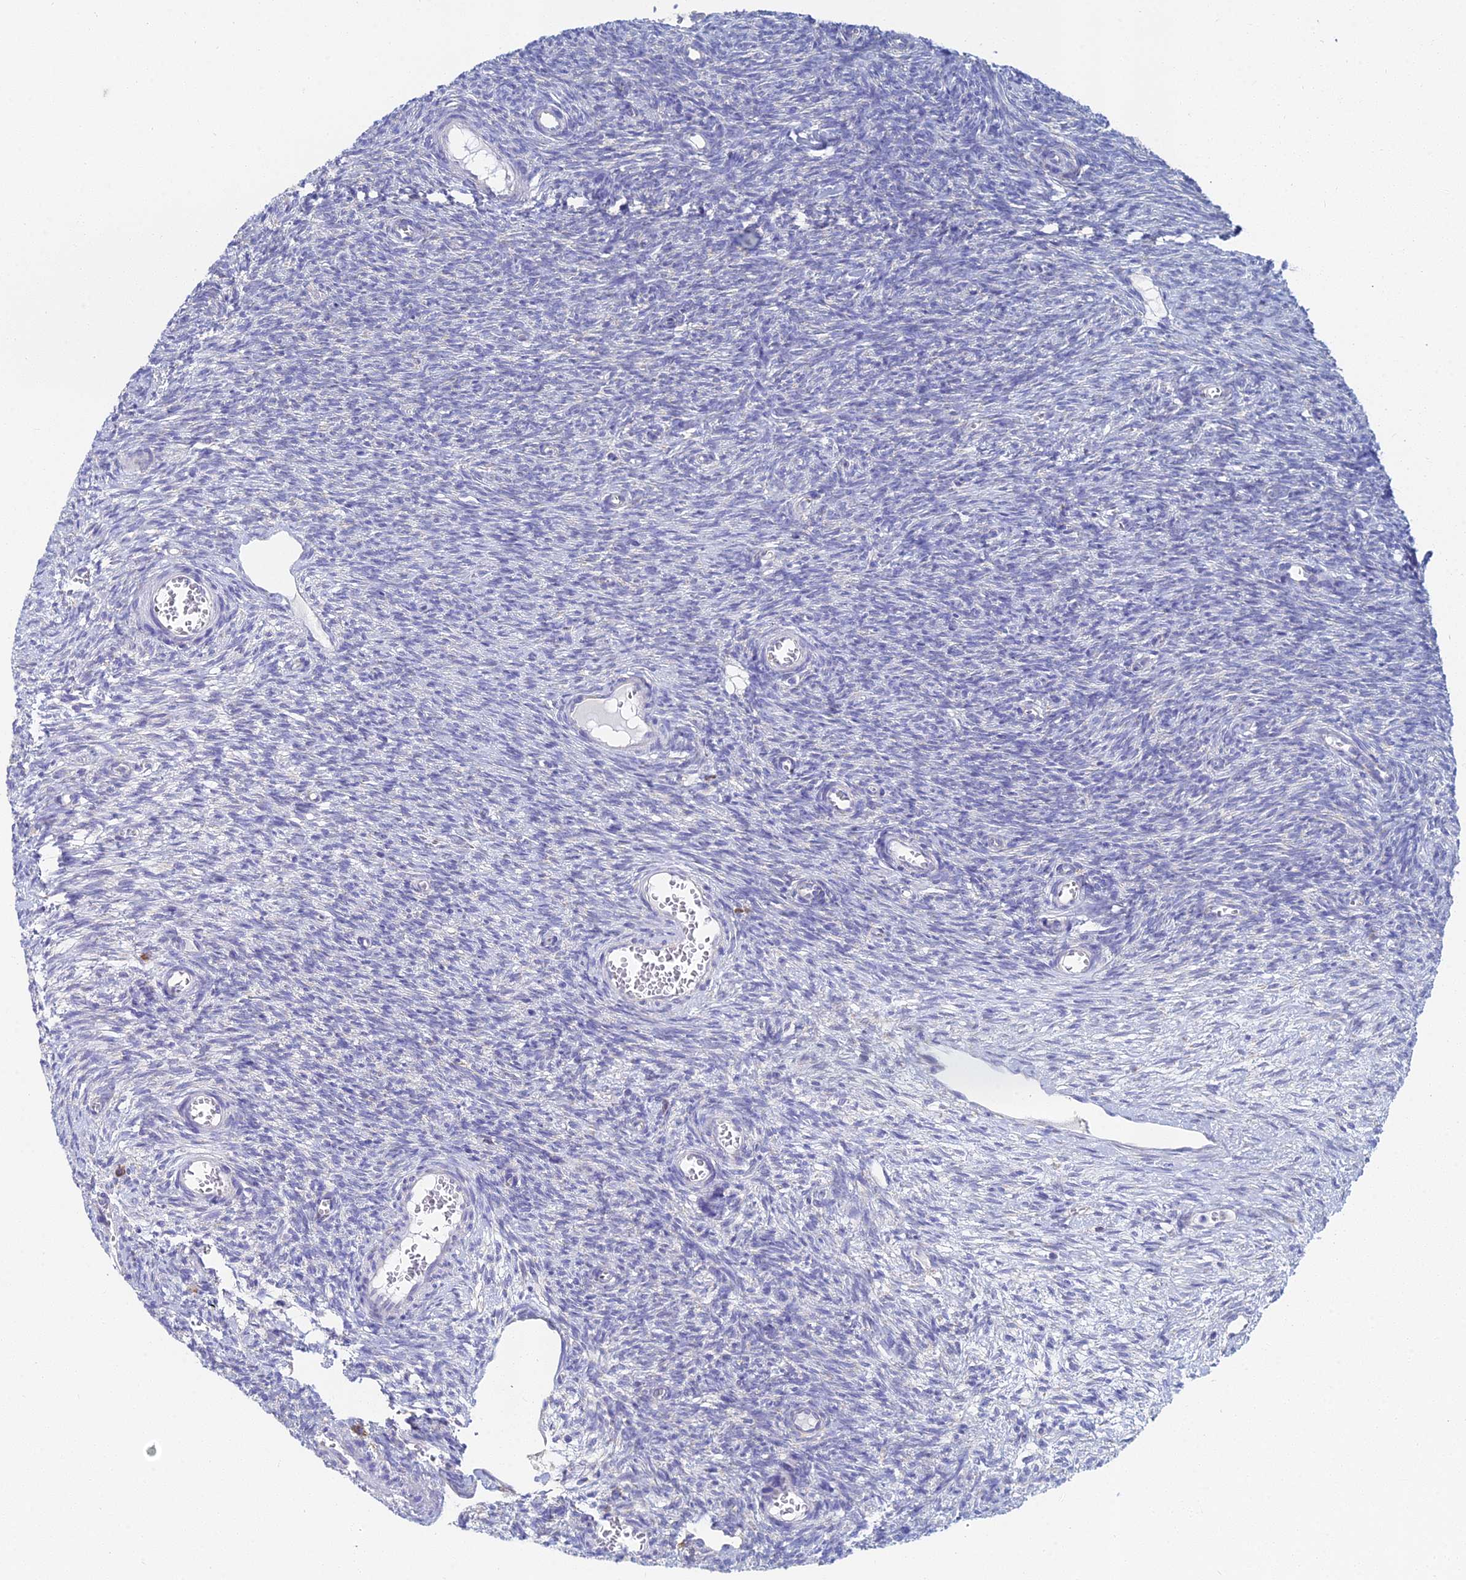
{"staining": {"intensity": "negative", "quantity": "none", "location": "none"}, "tissue": "ovary", "cell_type": "Ovarian stroma cells", "image_type": "normal", "snomed": [{"axis": "morphology", "description": "Normal tissue, NOS"}, {"axis": "topography", "description": "Ovary"}], "caption": "Immunohistochemistry (IHC) of normal ovary exhibits no staining in ovarian stroma cells.", "gene": "CRACR2B", "patient": {"sex": "female", "age": 44}}